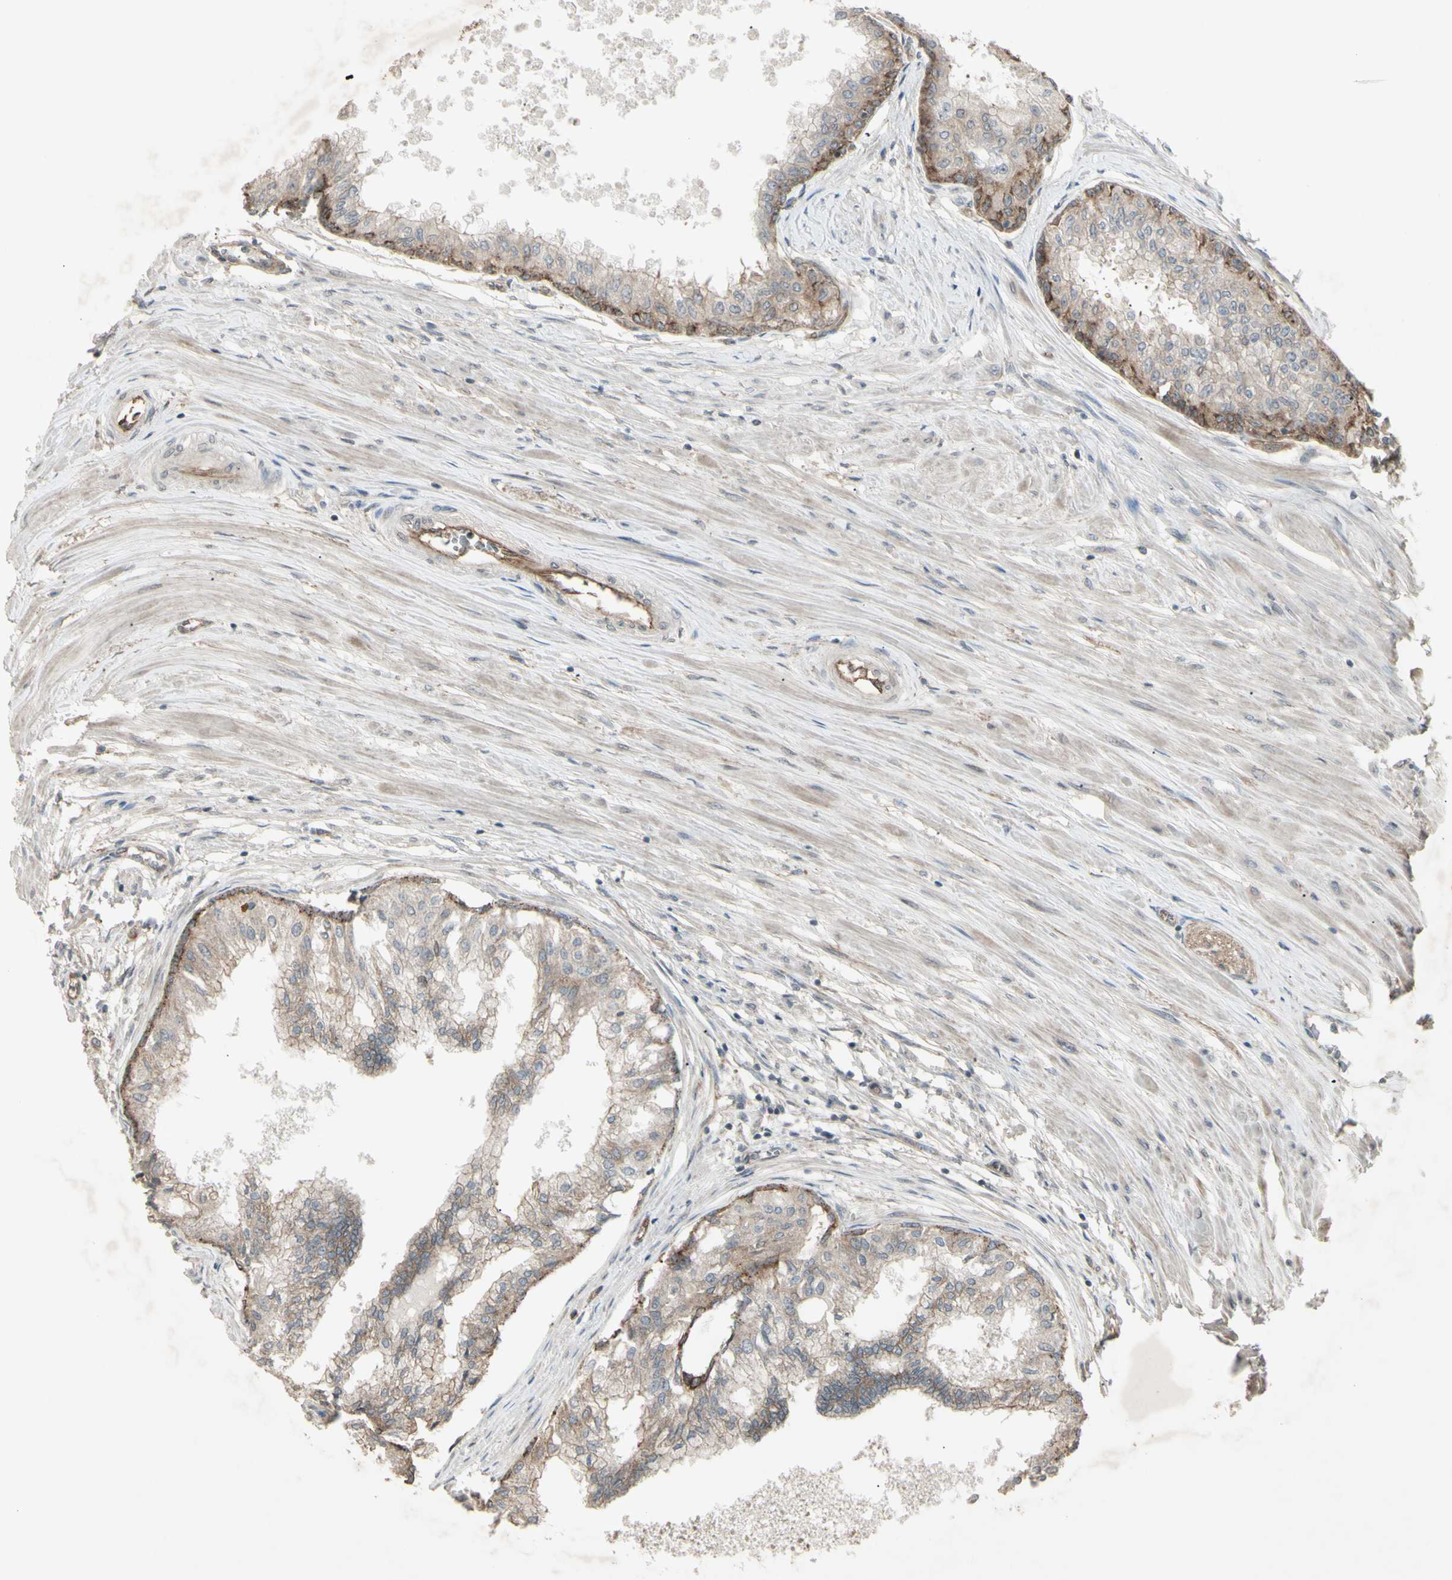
{"staining": {"intensity": "moderate", "quantity": ">75%", "location": "cytoplasmic/membranous"}, "tissue": "prostate", "cell_type": "Glandular cells", "image_type": "normal", "snomed": [{"axis": "morphology", "description": "Normal tissue, NOS"}, {"axis": "topography", "description": "Prostate"}, {"axis": "topography", "description": "Seminal veicle"}], "caption": "Immunohistochemical staining of benign human prostate reveals moderate cytoplasmic/membranous protein positivity in about >75% of glandular cells. Using DAB (3,3'-diaminobenzidine) (brown) and hematoxylin (blue) stains, captured at high magnification using brightfield microscopy.", "gene": "JAG1", "patient": {"sex": "male", "age": 60}}